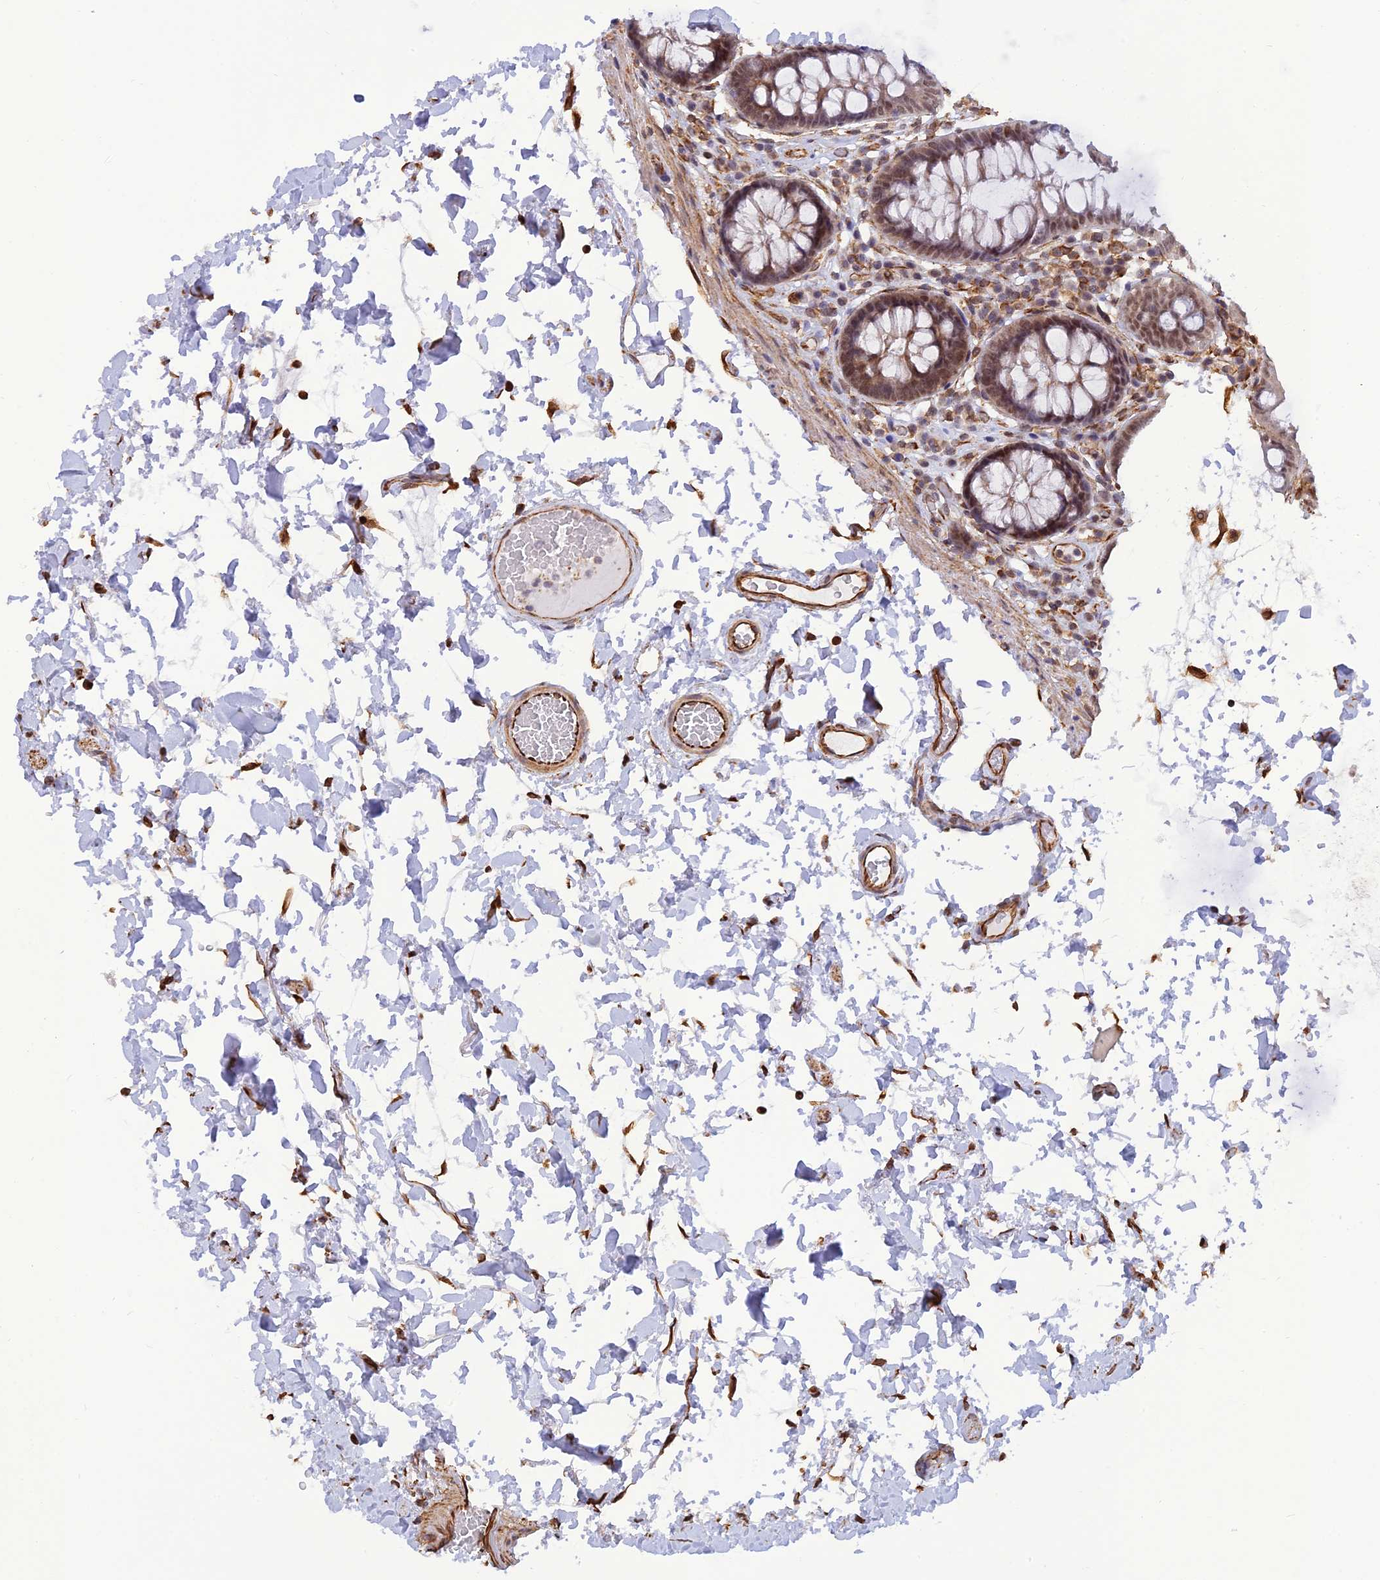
{"staining": {"intensity": "strong", "quantity": ">75%", "location": "cytoplasmic/membranous"}, "tissue": "colon", "cell_type": "Endothelial cells", "image_type": "normal", "snomed": [{"axis": "morphology", "description": "Normal tissue, NOS"}, {"axis": "topography", "description": "Colon"}], "caption": "Immunohistochemistry (IHC) of benign colon exhibits high levels of strong cytoplasmic/membranous positivity in approximately >75% of endothelial cells.", "gene": "PAGR1", "patient": {"sex": "male", "age": 84}}